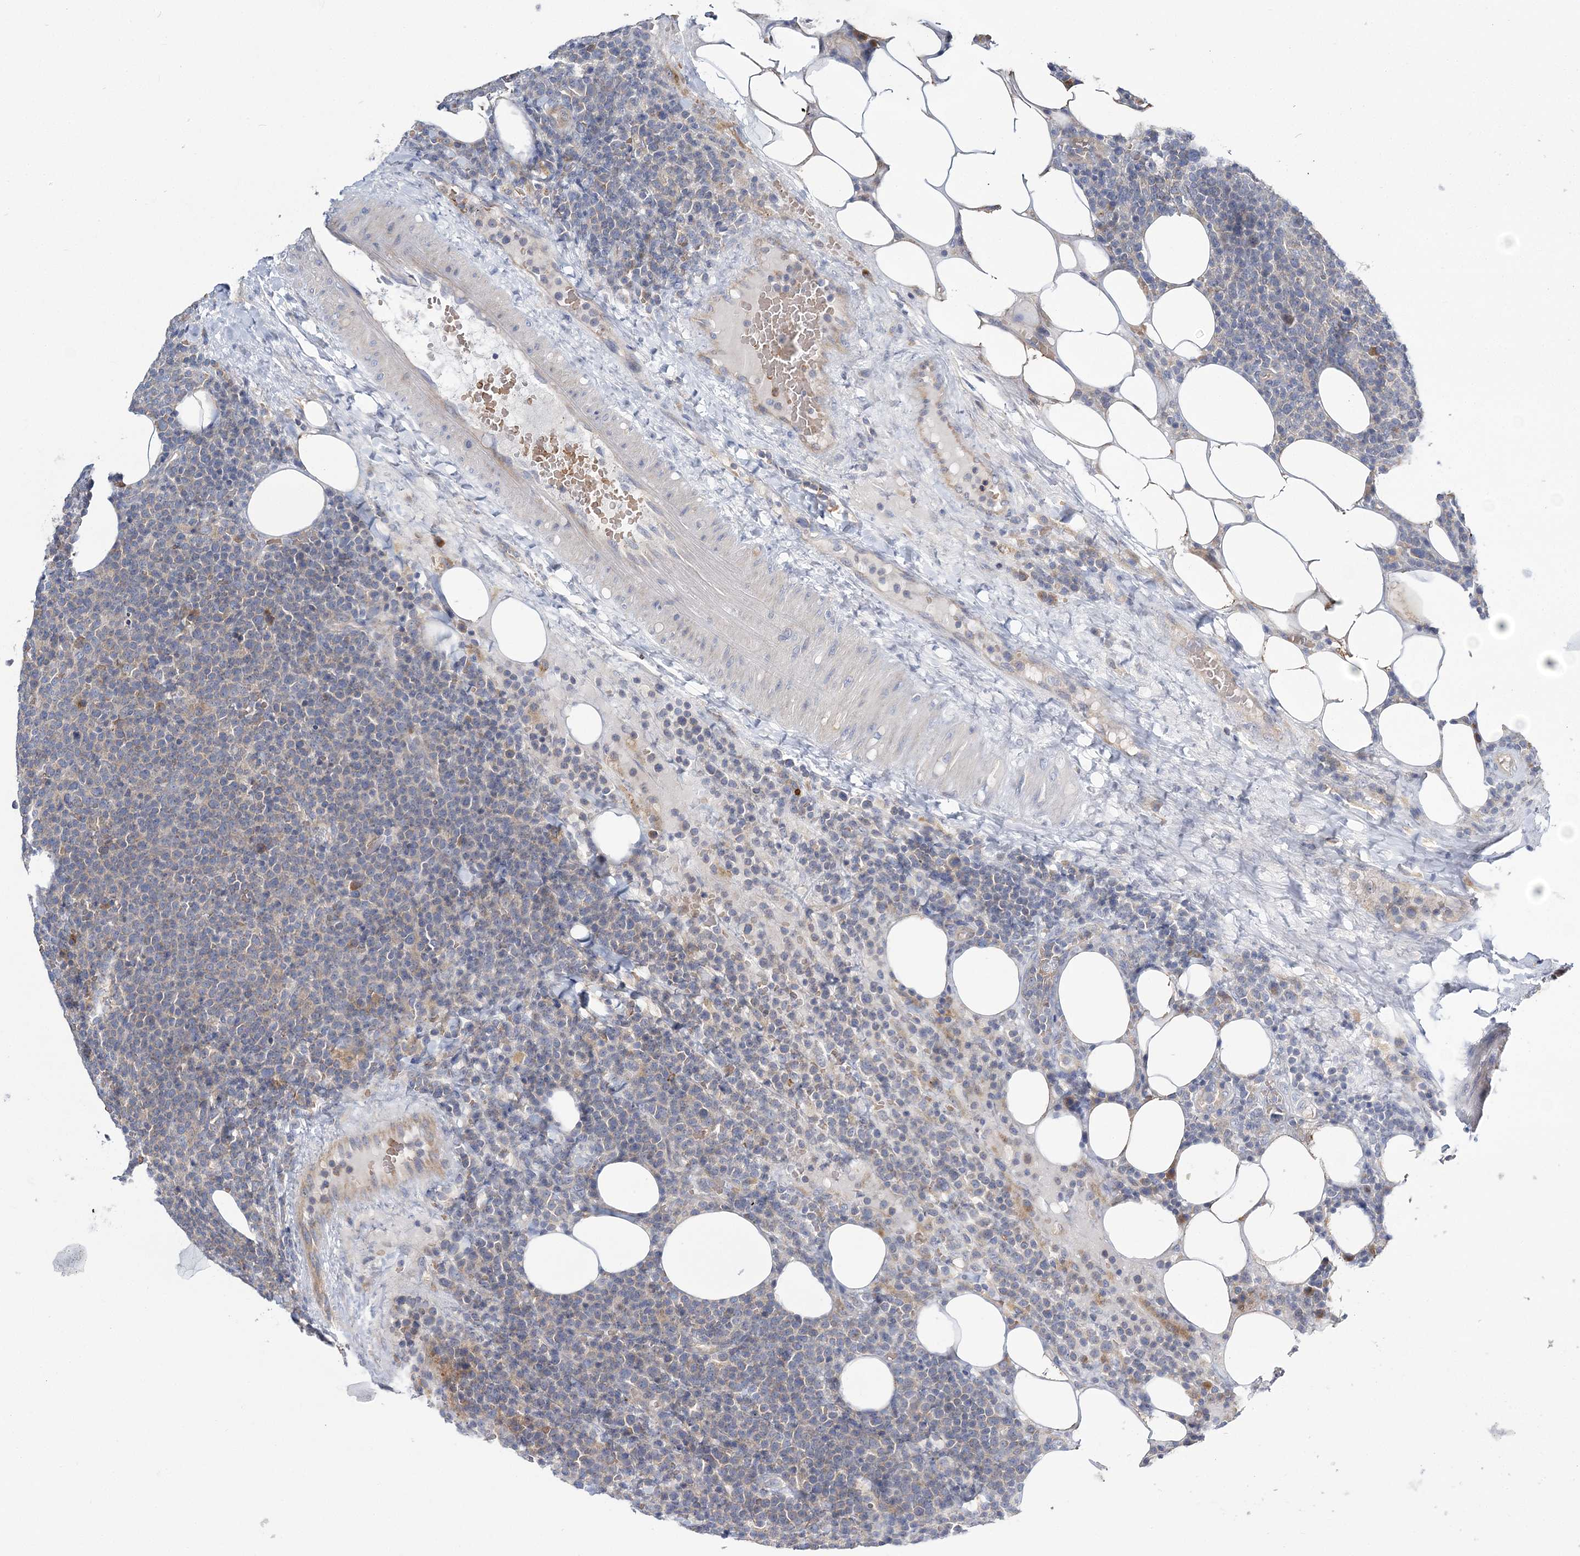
{"staining": {"intensity": "negative", "quantity": "none", "location": "none"}, "tissue": "lymphoma", "cell_type": "Tumor cells", "image_type": "cancer", "snomed": [{"axis": "morphology", "description": "Malignant lymphoma, non-Hodgkin's type, High grade"}, {"axis": "topography", "description": "Lymph node"}], "caption": "Immunohistochemistry photomicrograph of human lymphoma stained for a protein (brown), which demonstrates no staining in tumor cells. The staining was performed using DAB (3,3'-diaminobenzidine) to visualize the protein expression in brown, while the nuclei were stained in blue with hematoxylin (Magnification: 20x).", "gene": "ATP11B", "patient": {"sex": "male", "age": 61}}